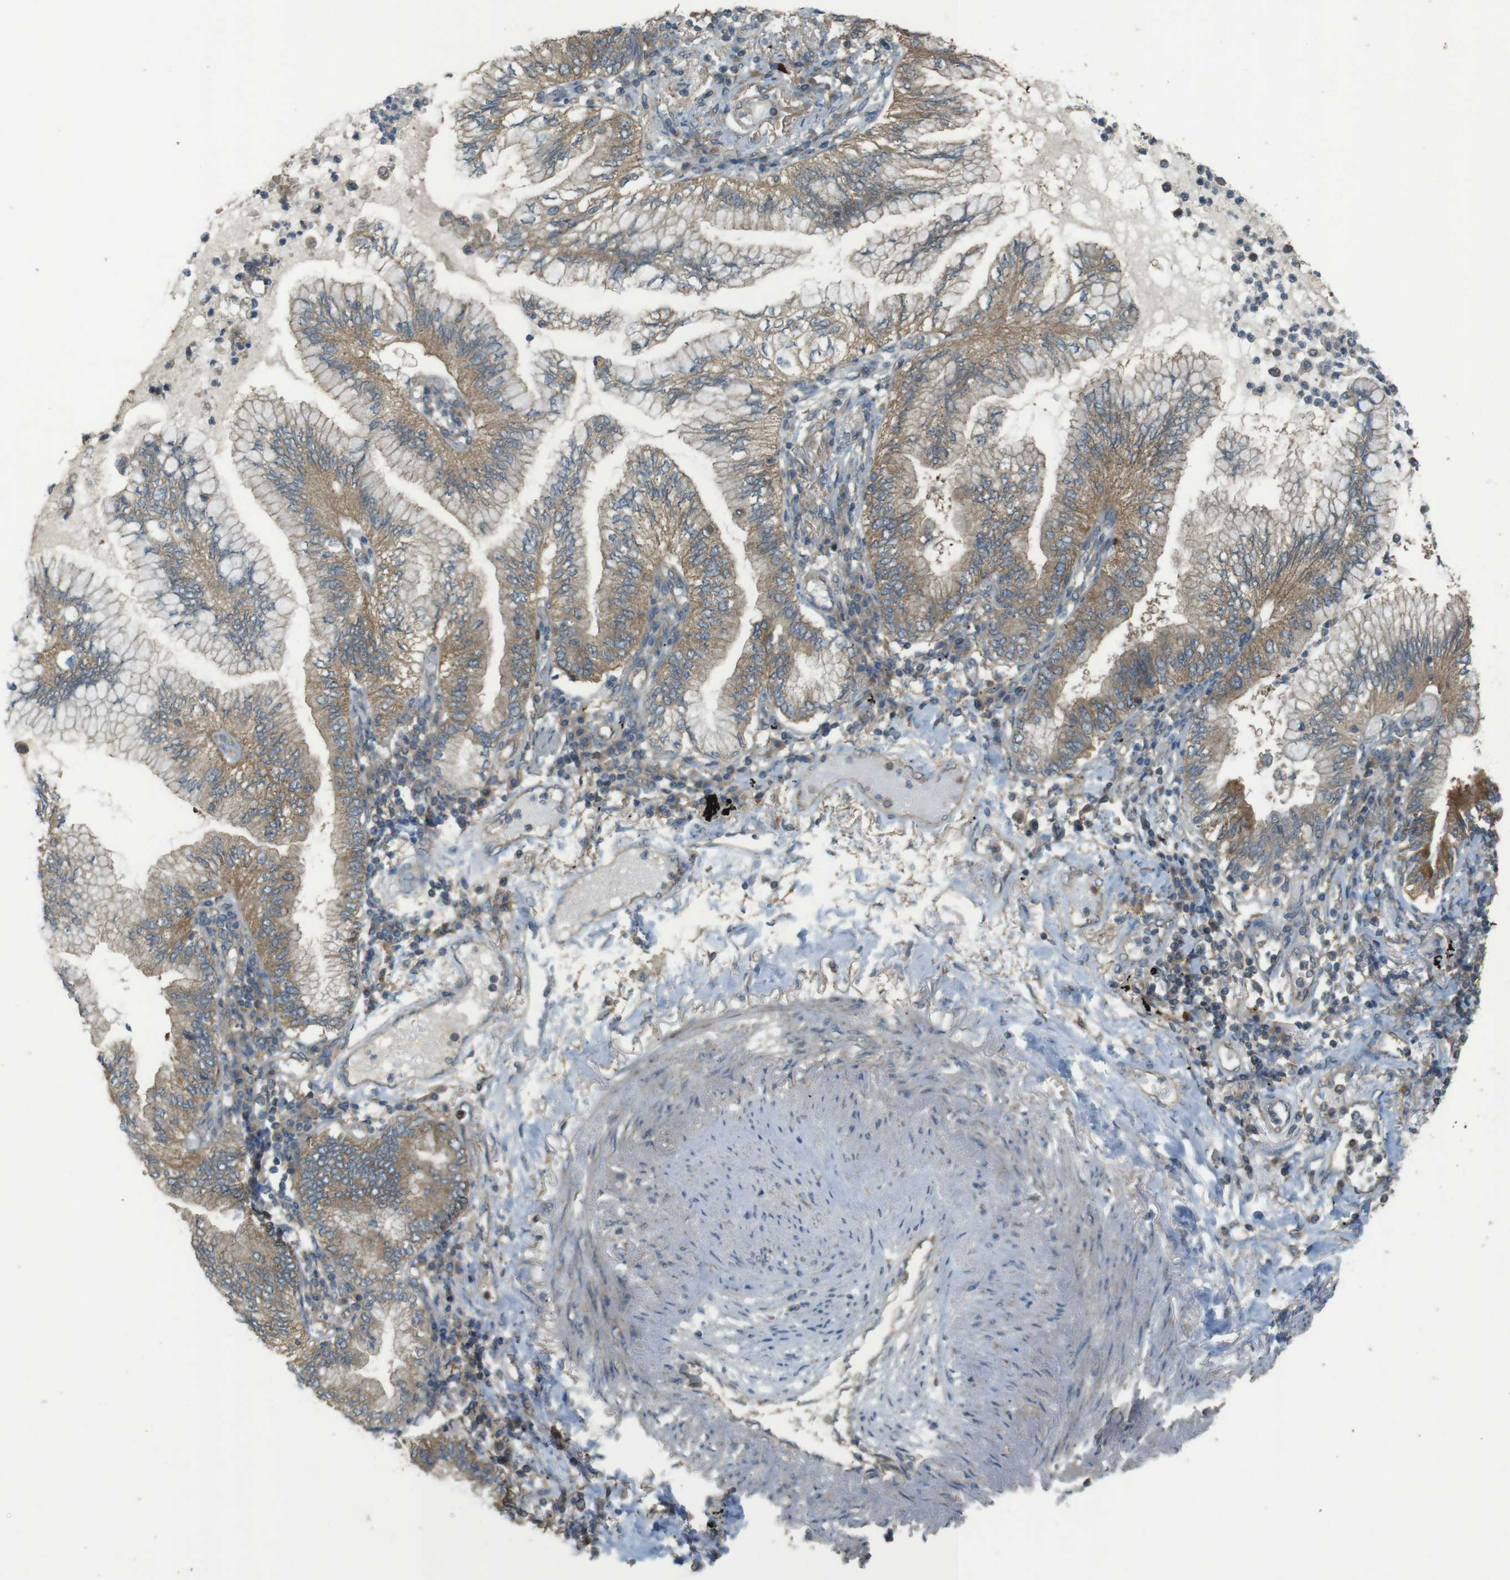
{"staining": {"intensity": "moderate", "quantity": ">75%", "location": "cytoplasmic/membranous"}, "tissue": "lung cancer", "cell_type": "Tumor cells", "image_type": "cancer", "snomed": [{"axis": "morphology", "description": "Normal tissue, NOS"}, {"axis": "morphology", "description": "Adenocarcinoma, NOS"}, {"axis": "topography", "description": "Bronchus"}, {"axis": "topography", "description": "Lung"}], "caption": "Human lung cancer (adenocarcinoma) stained for a protein (brown) demonstrates moderate cytoplasmic/membranous positive expression in about >75% of tumor cells.", "gene": "ZDHHC20", "patient": {"sex": "female", "age": 70}}